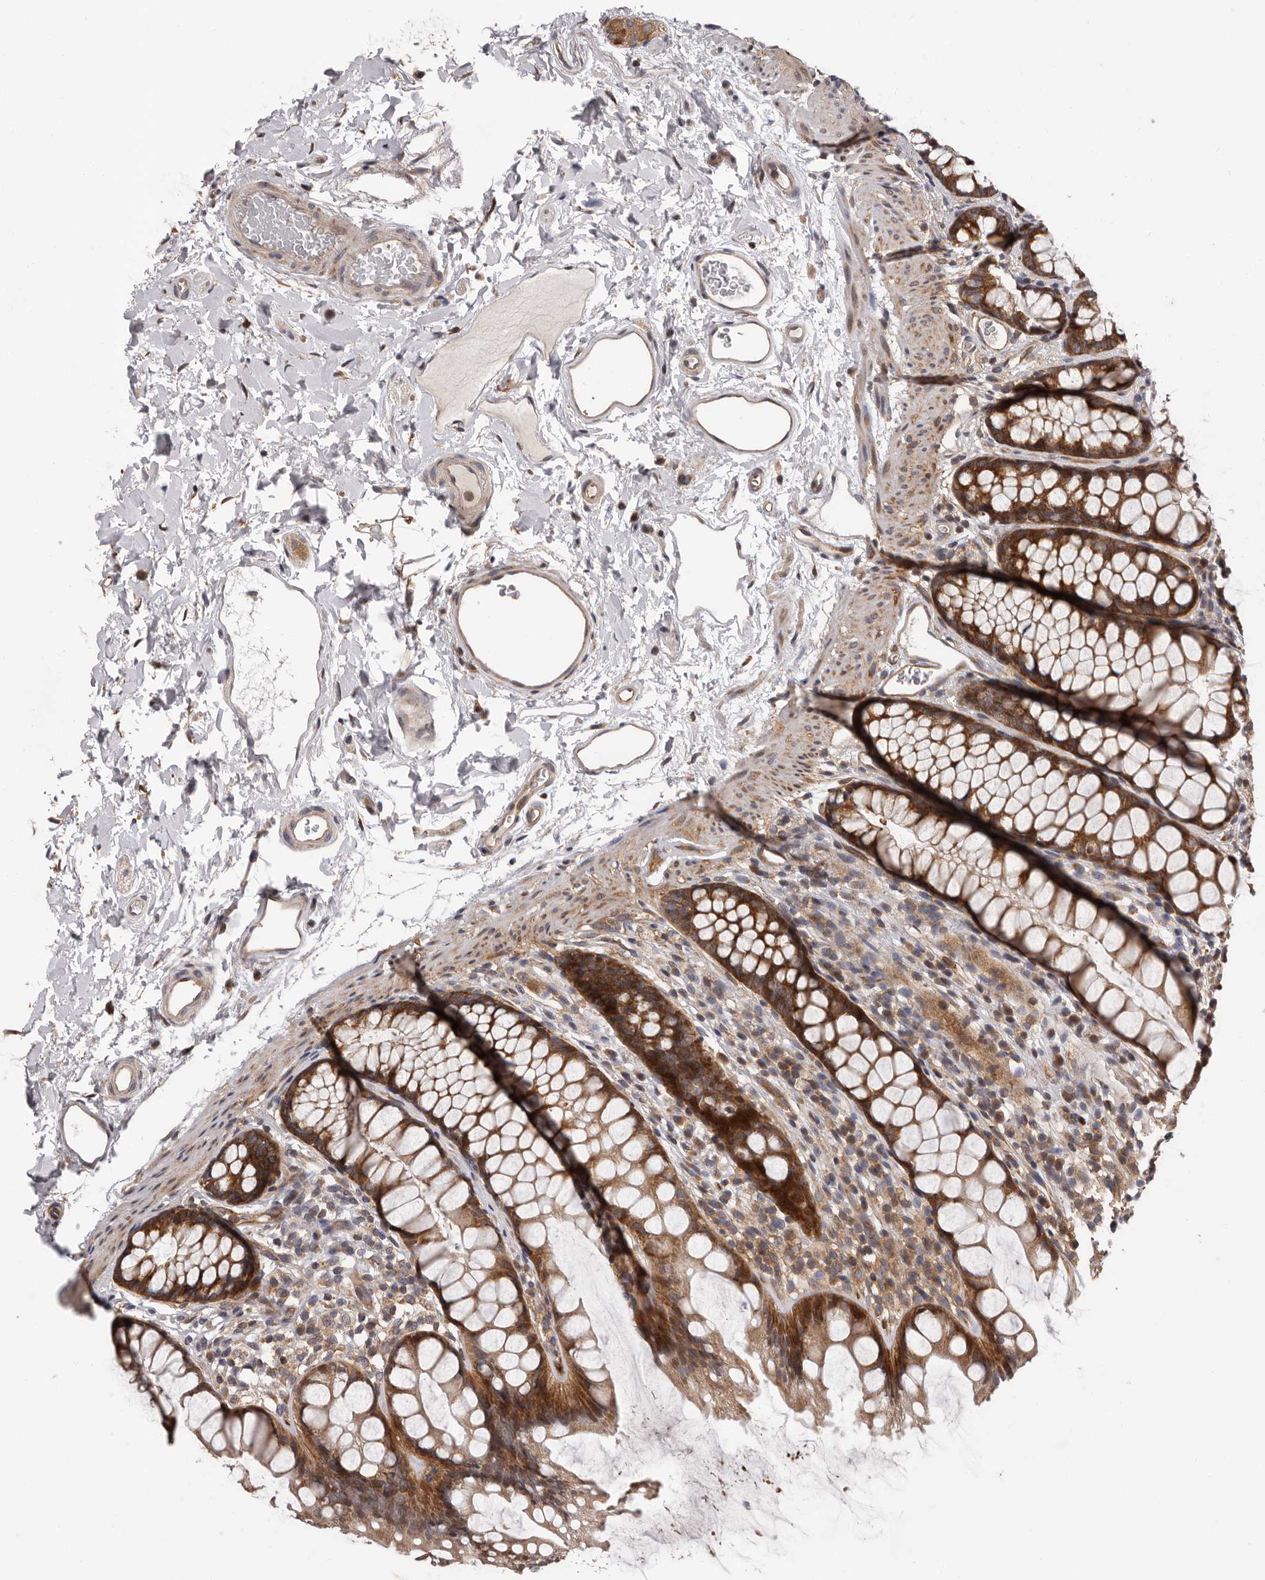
{"staining": {"intensity": "strong", "quantity": ">75%", "location": "cytoplasmic/membranous"}, "tissue": "rectum", "cell_type": "Glandular cells", "image_type": "normal", "snomed": [{"axis": "morphology", "description": "Normal tissue, NOS"}, {"axis": "topography", "description": "Rectum"}], "caption": "Human rectum stained for a protein (brown) displays strong cytoplasmic/membranous positive positivity in about >75% of glandular cells.", "gene": "VPS37A", "patient": {"sex": "female", "age": 65}}